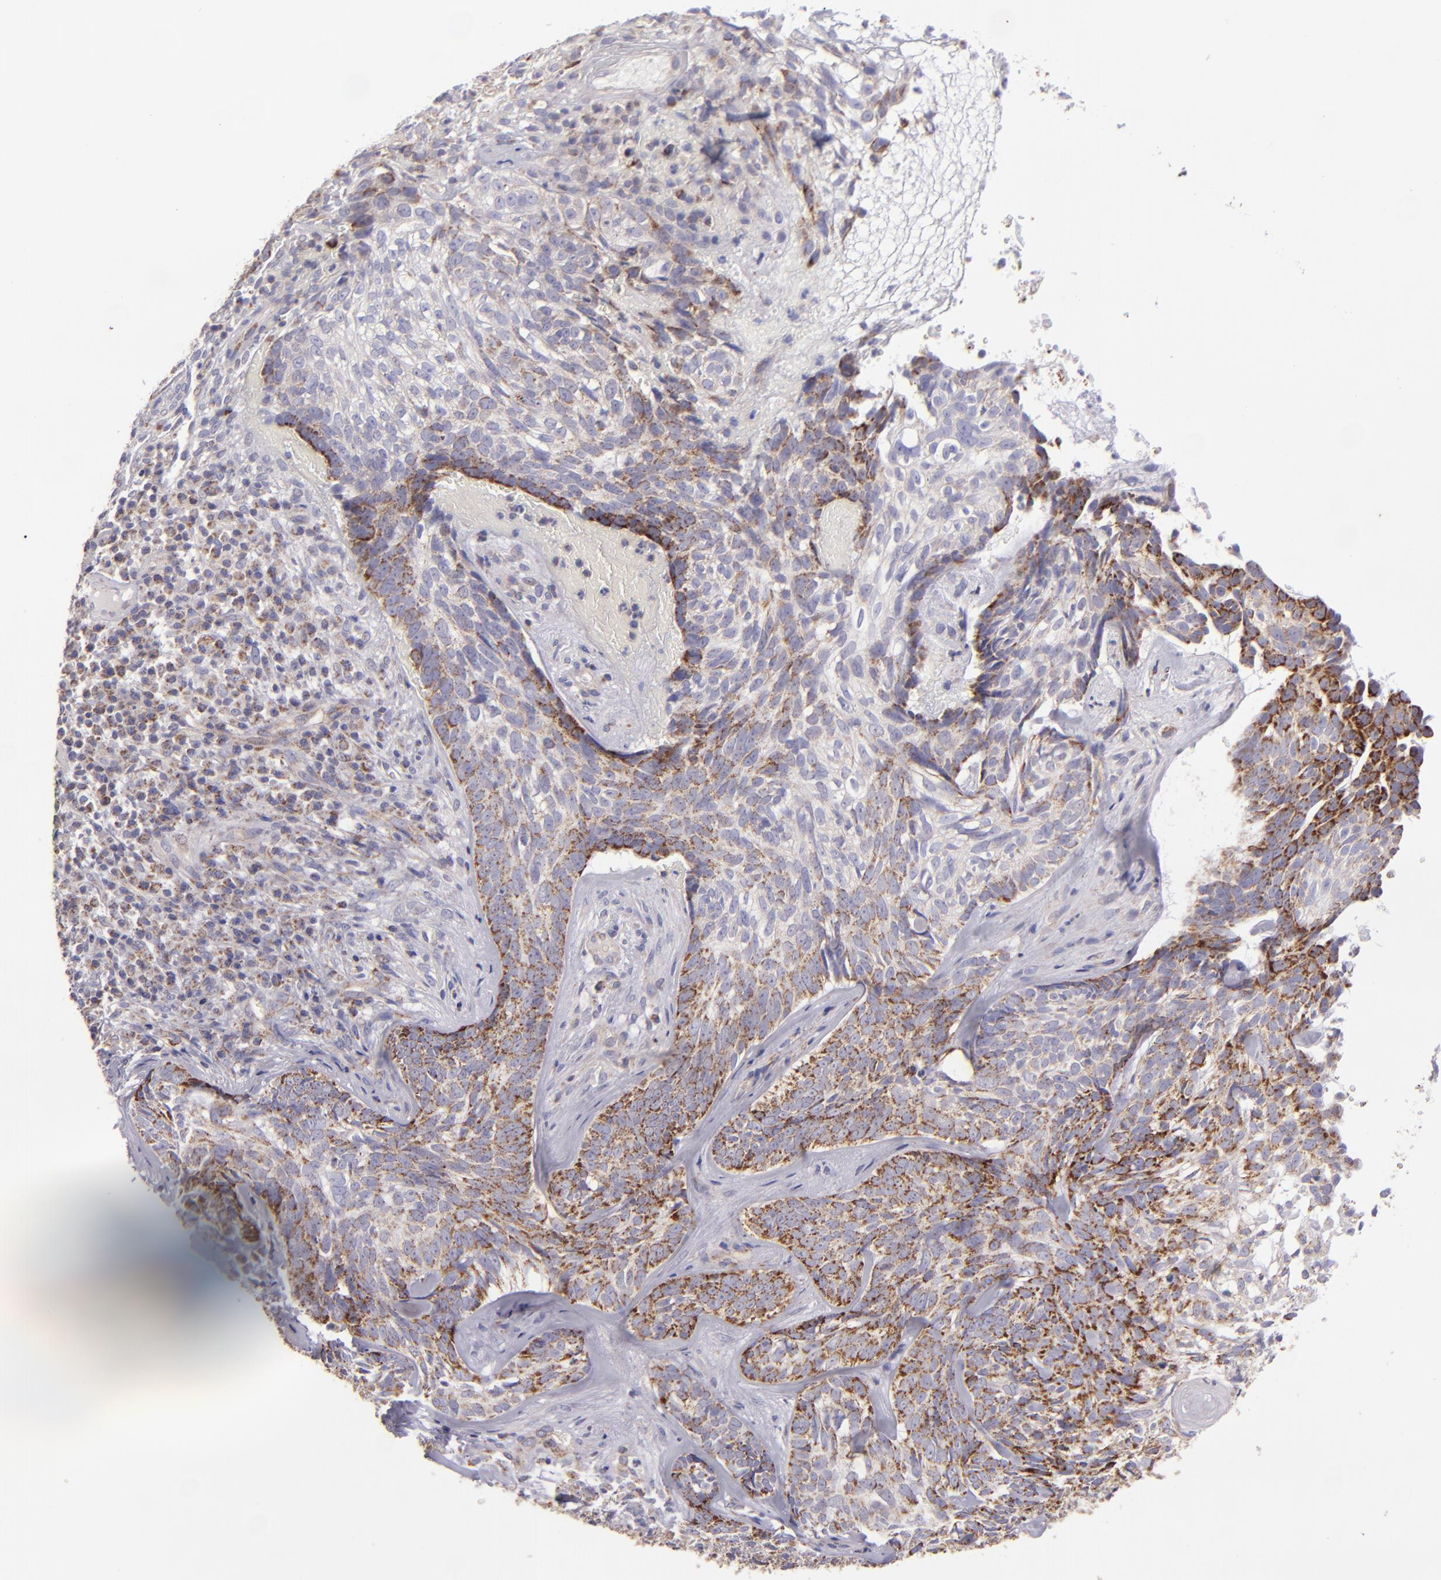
{"staining": {"intensity": "moderate", "quantity": "25%-75%", "location": "cytoplasmic/membranous"}, "tissue": "skin cancer", "cell_type": "Tumor cells", "image_type": "cancer", "snomed": [{"axis": "morphology", "description": "Basal cell carcinoma"}, {"axis": "topography", "description": "Skin"}], "caption": "Protein expression analysis of human skin cancer (basal cell carcinoma) reveals moderate cytoplasmic/membranous staining in approximately 25%-75% of tumor cells.", "gene": "HSPD1", "patient": {"sex": "male", "age": 72}}